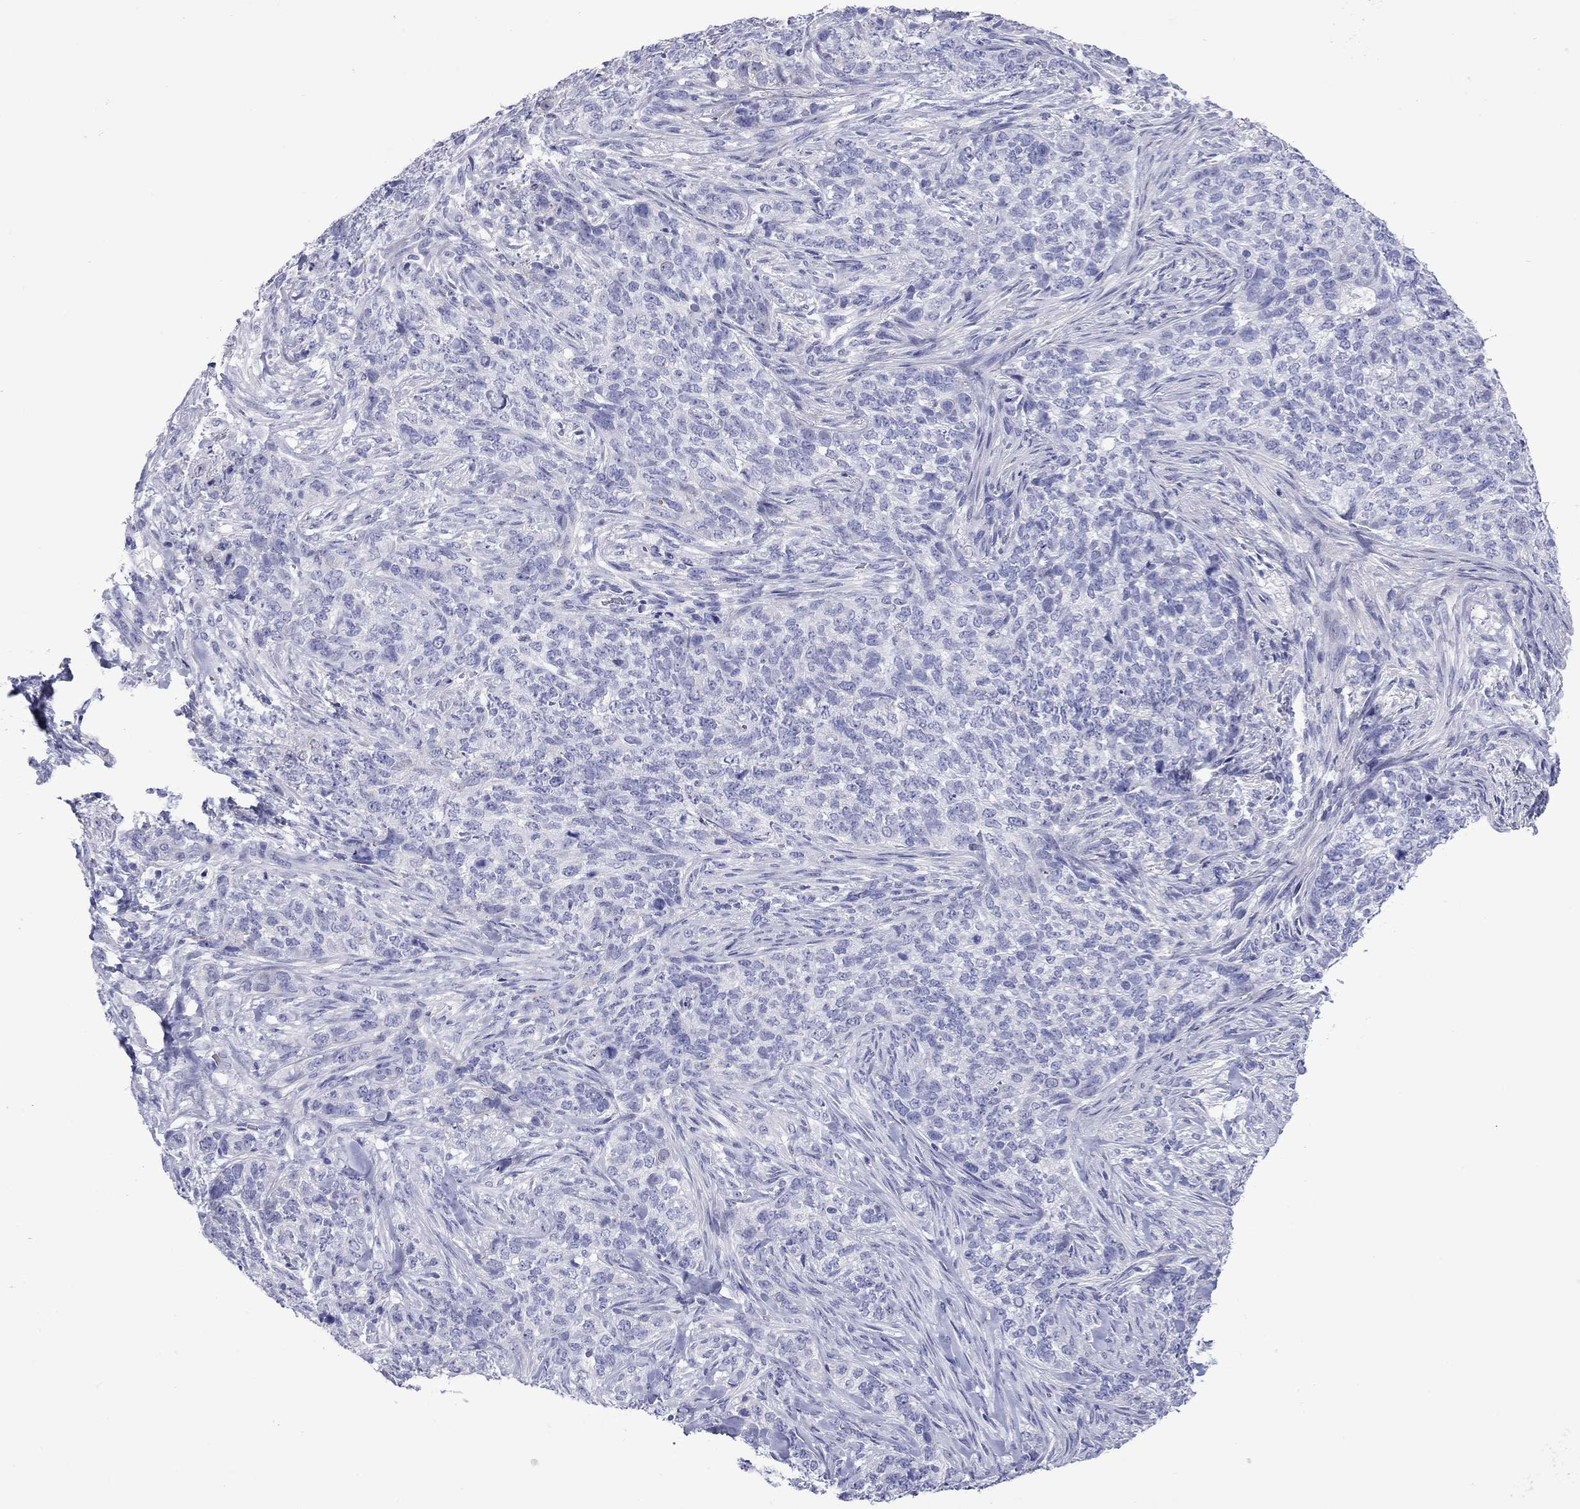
{"staining": {"intensity": "negative", "quantity": "none", "location": "none"}, "tissue": "skin cancer", "cell_type": "Tumor cells", "image_type": "cancer", "snomed": [{"axis": "morphology", "description": "Basal cell carcinoma"}, {"axis": "topography", "description": "Skin"}], "caption": "An immunohistochemistry (IHC) histopathology image of skin cancer is shown. There is no staining in tumor cells of skin cancer.", "gene": "CMYA5", "patient": {"sex": "female", "age": 69}}